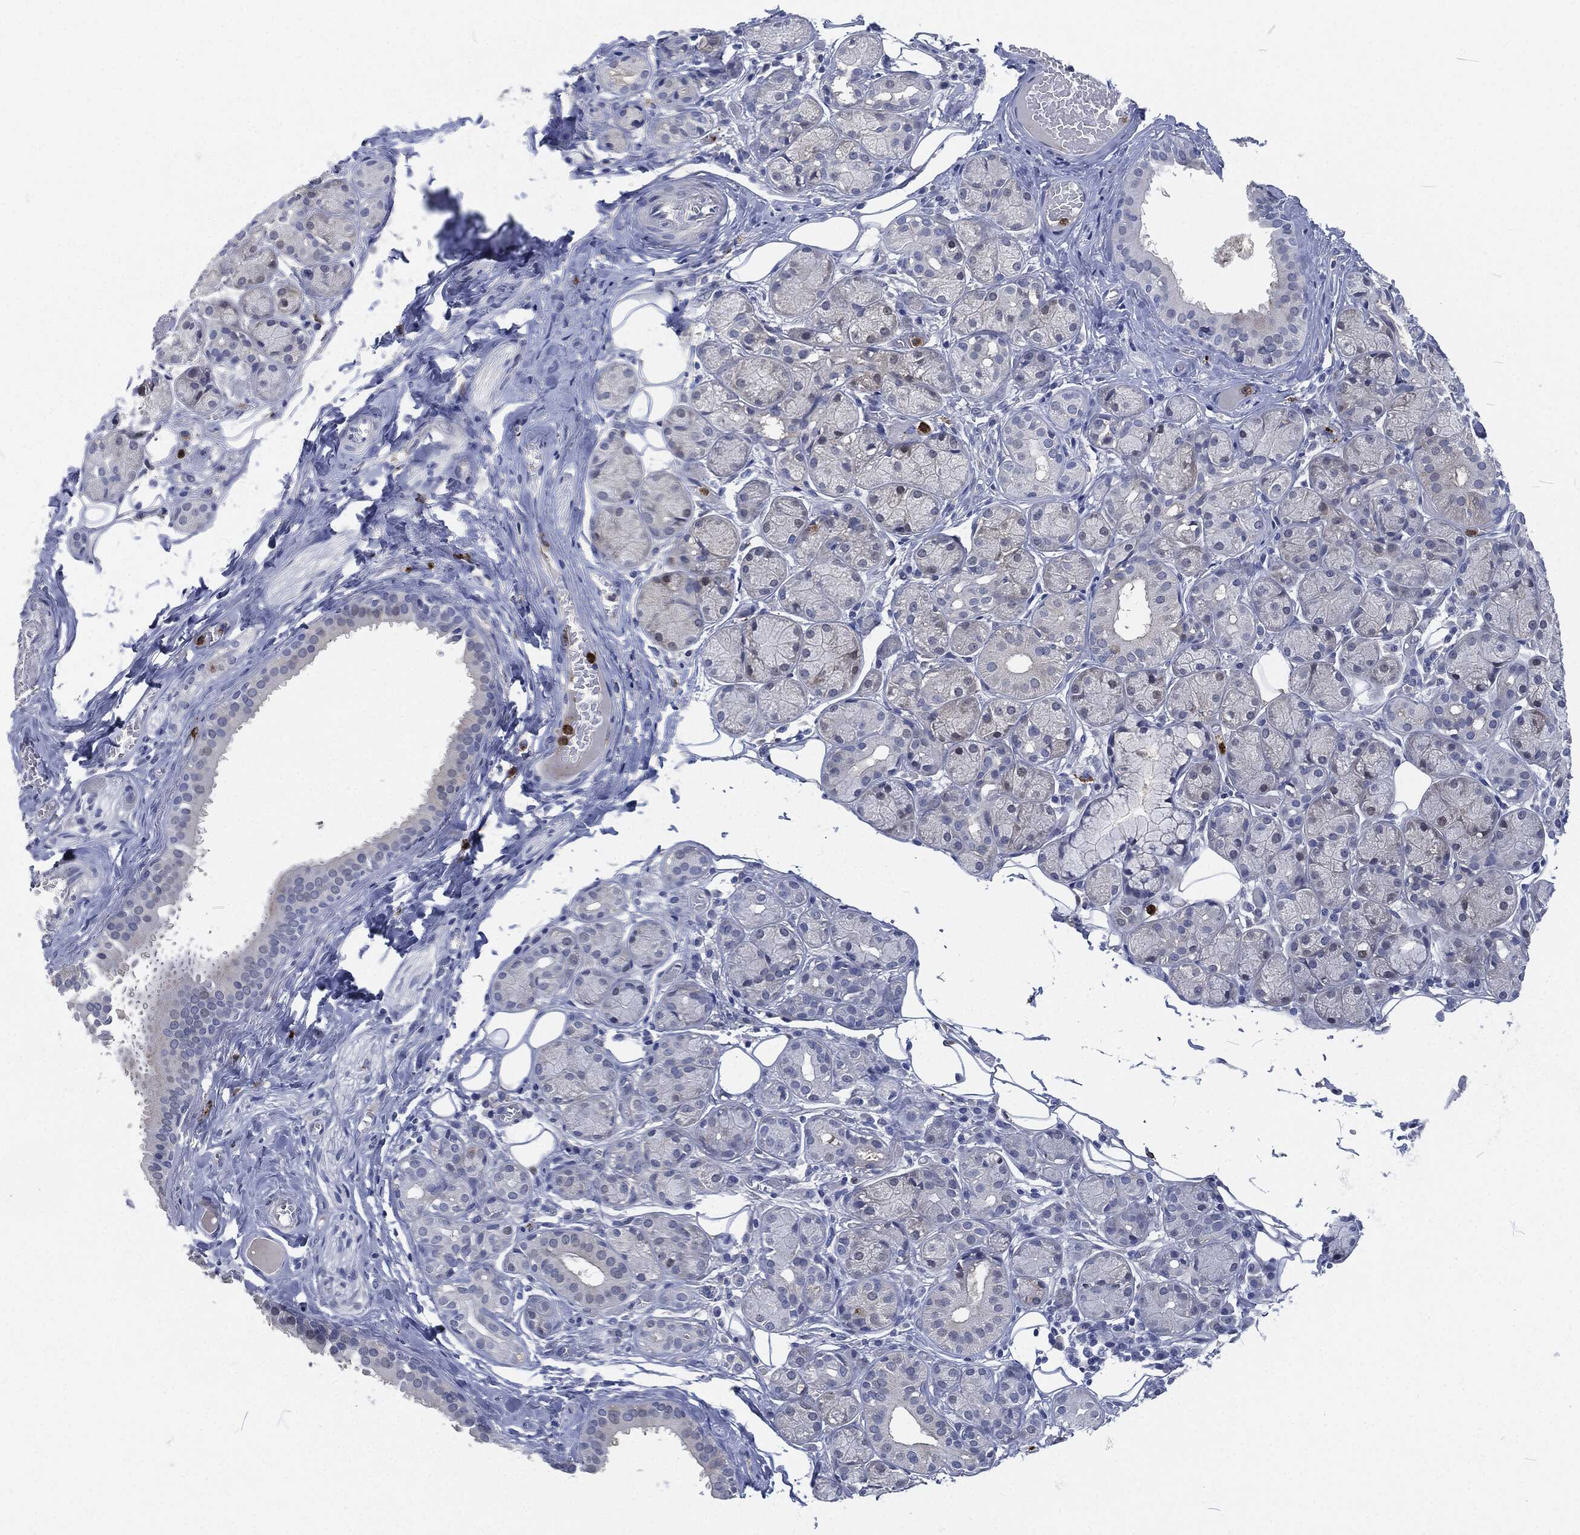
{"staining": {"intensity": "negative", "quantity": "none", "location": "none"}, "tissue": "salivary gland", "cell_type": "Glandular cells", "image_type": "normal", "snomed": [{"axis": "morphology", "description": "Normal tissue, NOS"}, {"axis": "topography", "description": "Salivary gland"}], "caption": "Salivary gland was stained to show a protein in brown. There is no significant staining in glandular cells. (Stains: DAB IHC with hematoxylin counter stain, Microscopy: brightfield microscopy at high magnification).", "gene": "MPO", "patient": {"sex": "male", "age": 71}}